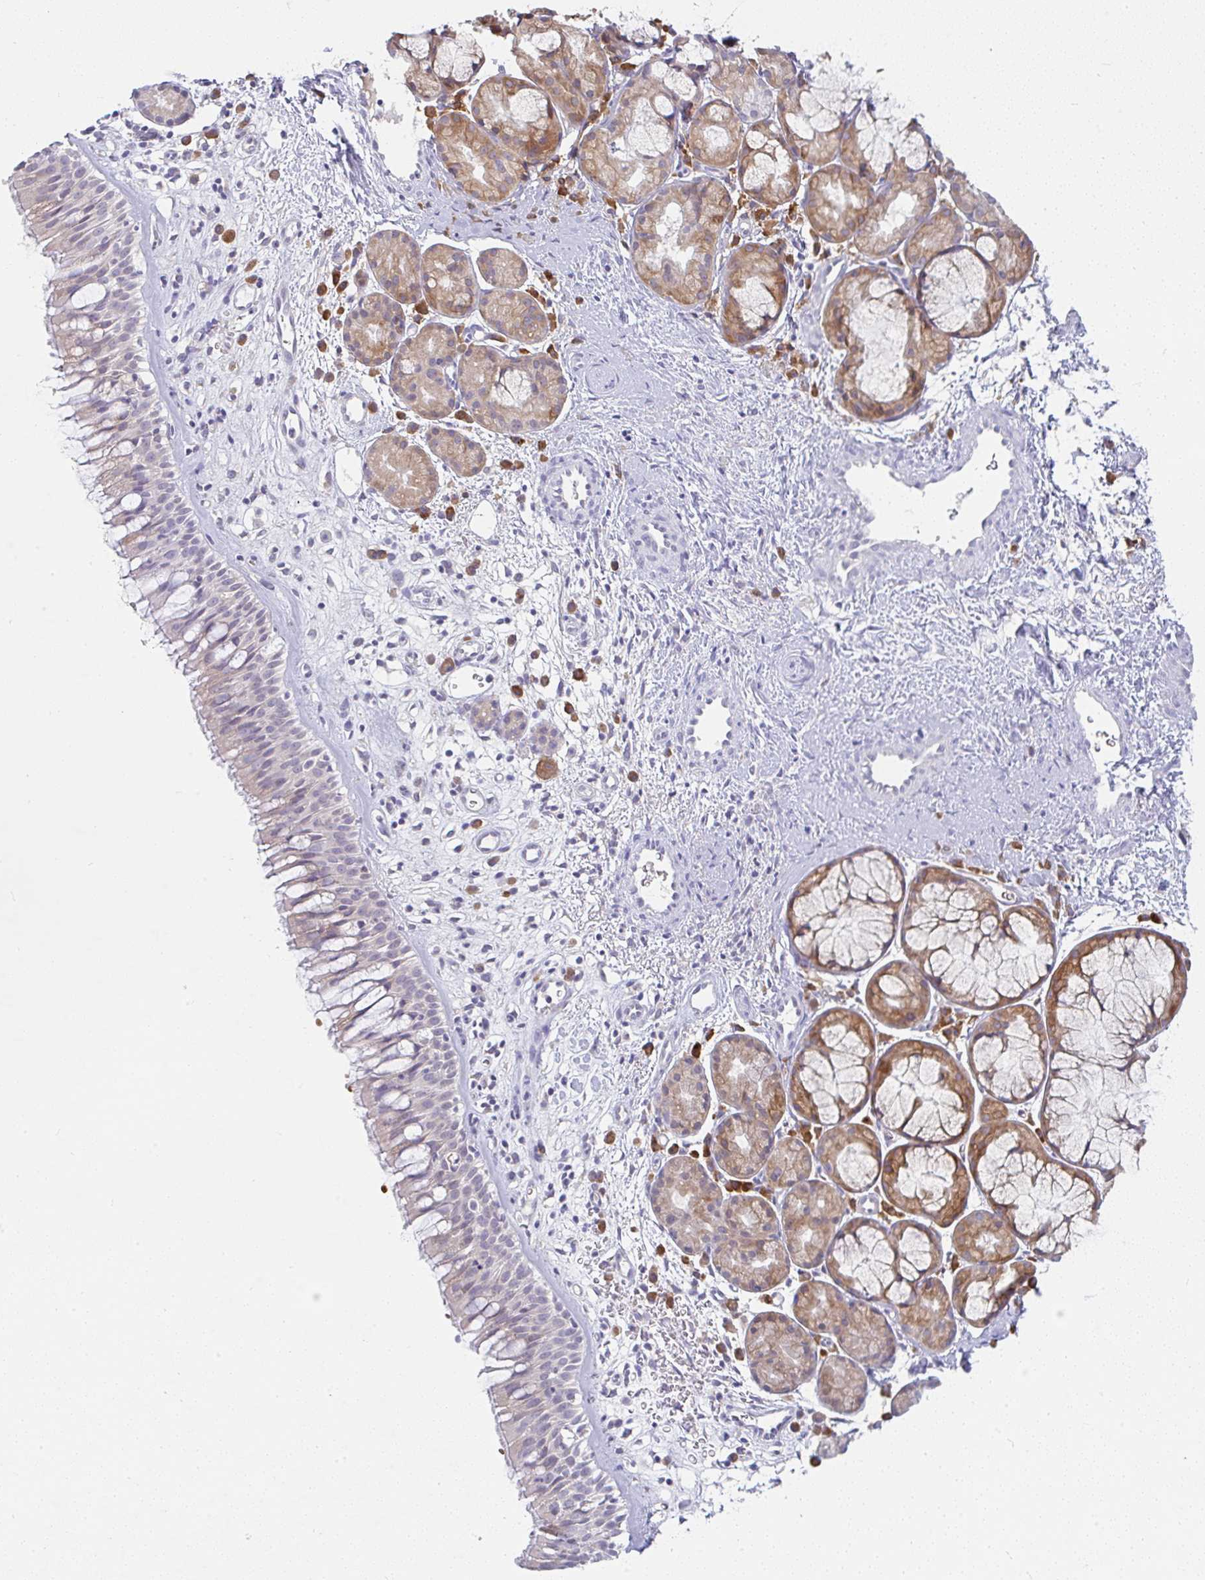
{"staining": {"intensity": "negative", "quantity": "none", "location": "none"}, "tissue": "nasopharynx", "cell_type": "Respiratory epithelial cells", "image_type": "normal", "snomed": [{"axis": "morphology", "description": "Normal tissue, NOS"}, {"axis": "topography", "description": "Nasopharynx"}], "caption": "Immunohistochemical staining of benign human nasopharynx reveals no significant expression in respiratory epithelial cells. (DAB (3,3'-diaminobenzidine) immunohistochemistry visualized using brightfield microscopy, high magnification).", "gene": "DERL2", "patient": {"sex": "male", "age": 65}}